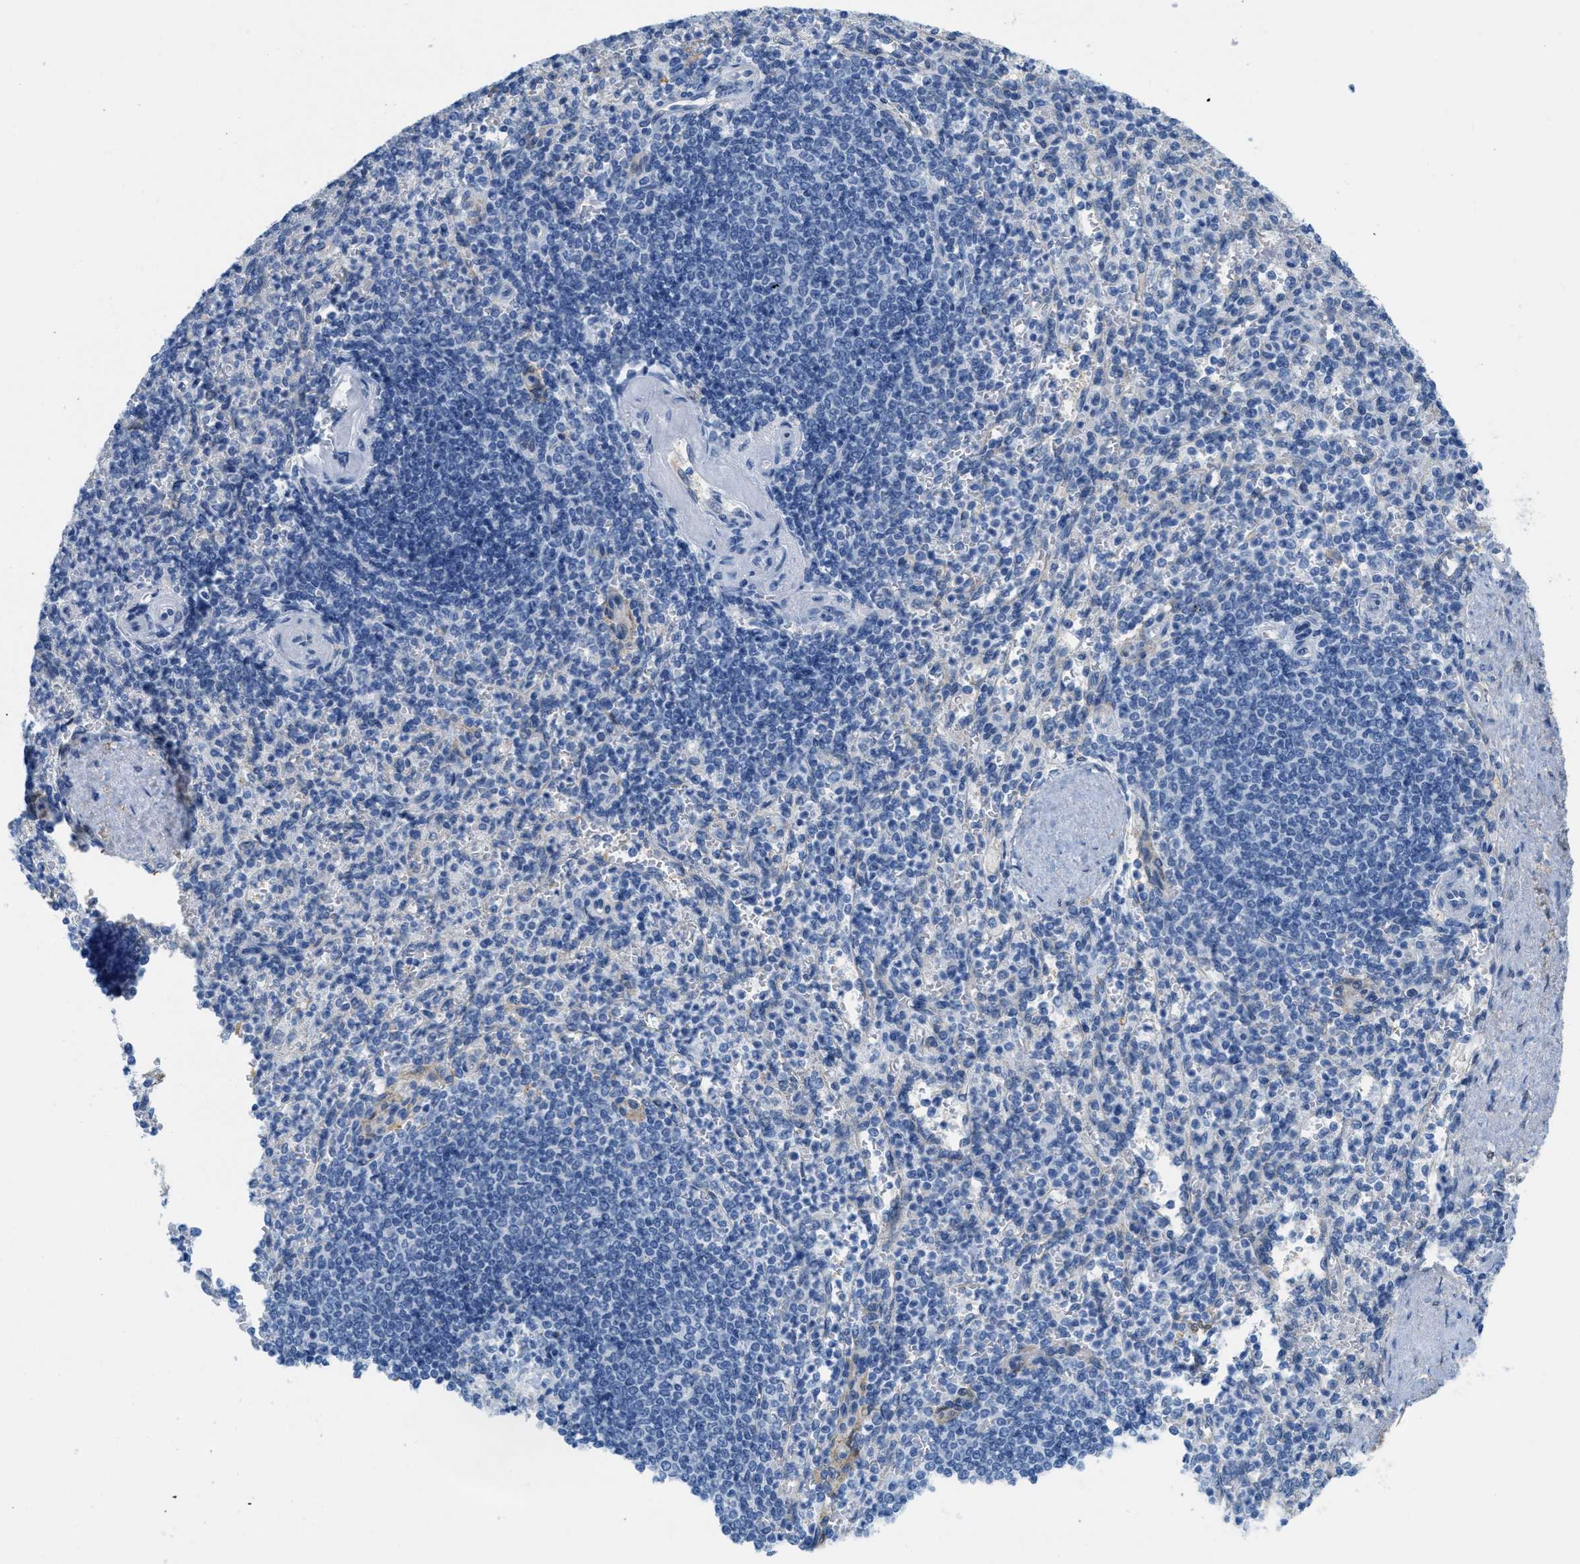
{"staining": {"intensity": "negative", "quantity": "none", "location": "none"}, "tissue": "spleen", "cell_type": "Cells in red pulp", "image_type": "normal", "snomed": [{"axis": "morphology", "description": "Normal tissue, NOS"}, {"axis": "topography", "description": "Spleen"}], "caption": "Immunohistochemistry micrograph of benign spleen stained for a protein (brown), which shows no staining in cells in red pulp.", "gene": "ASGR1", "patient": {"sex": "female", "age": 74}}